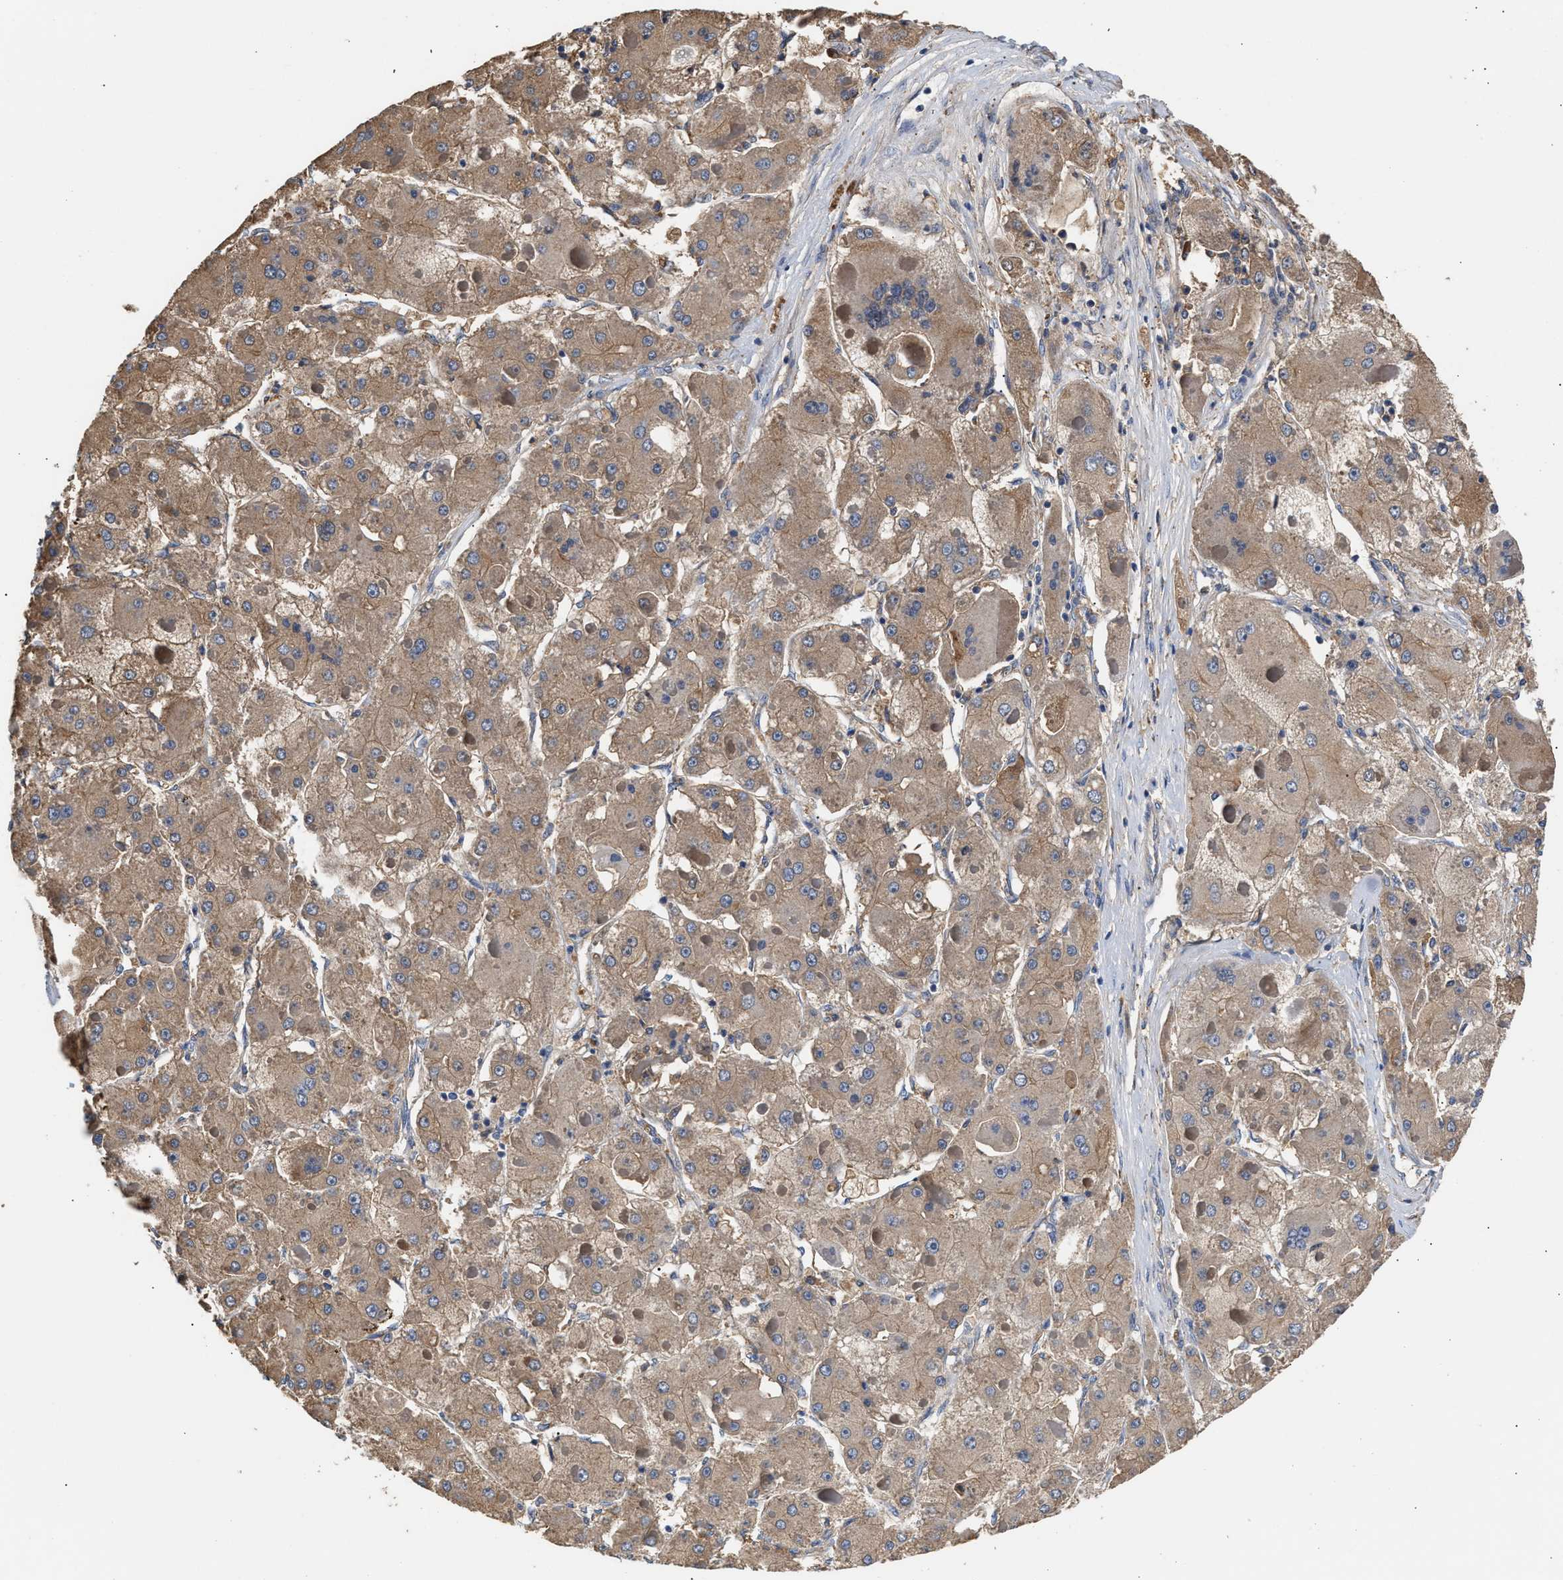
{"staining": {"intensity": "moderate", "quantity": ">75%", "location": "cytoplasmic/membranous"}, "tissue": "liver cancer", "cell_type": "Tumor cells", "image_type": "cancer", "snomed": [{"axis": "morphology", "description": "Carcinoma, Hepatocellular, NOS"}, {"axis": "topography", "description": "Liver"}], "caption": "A brown stain labels moderate cytoplasmic/membranous staining of a protein in human liver cancer tumor cells.", "gene": "KLB", "patient": {"sex": "female", "age": 73}}